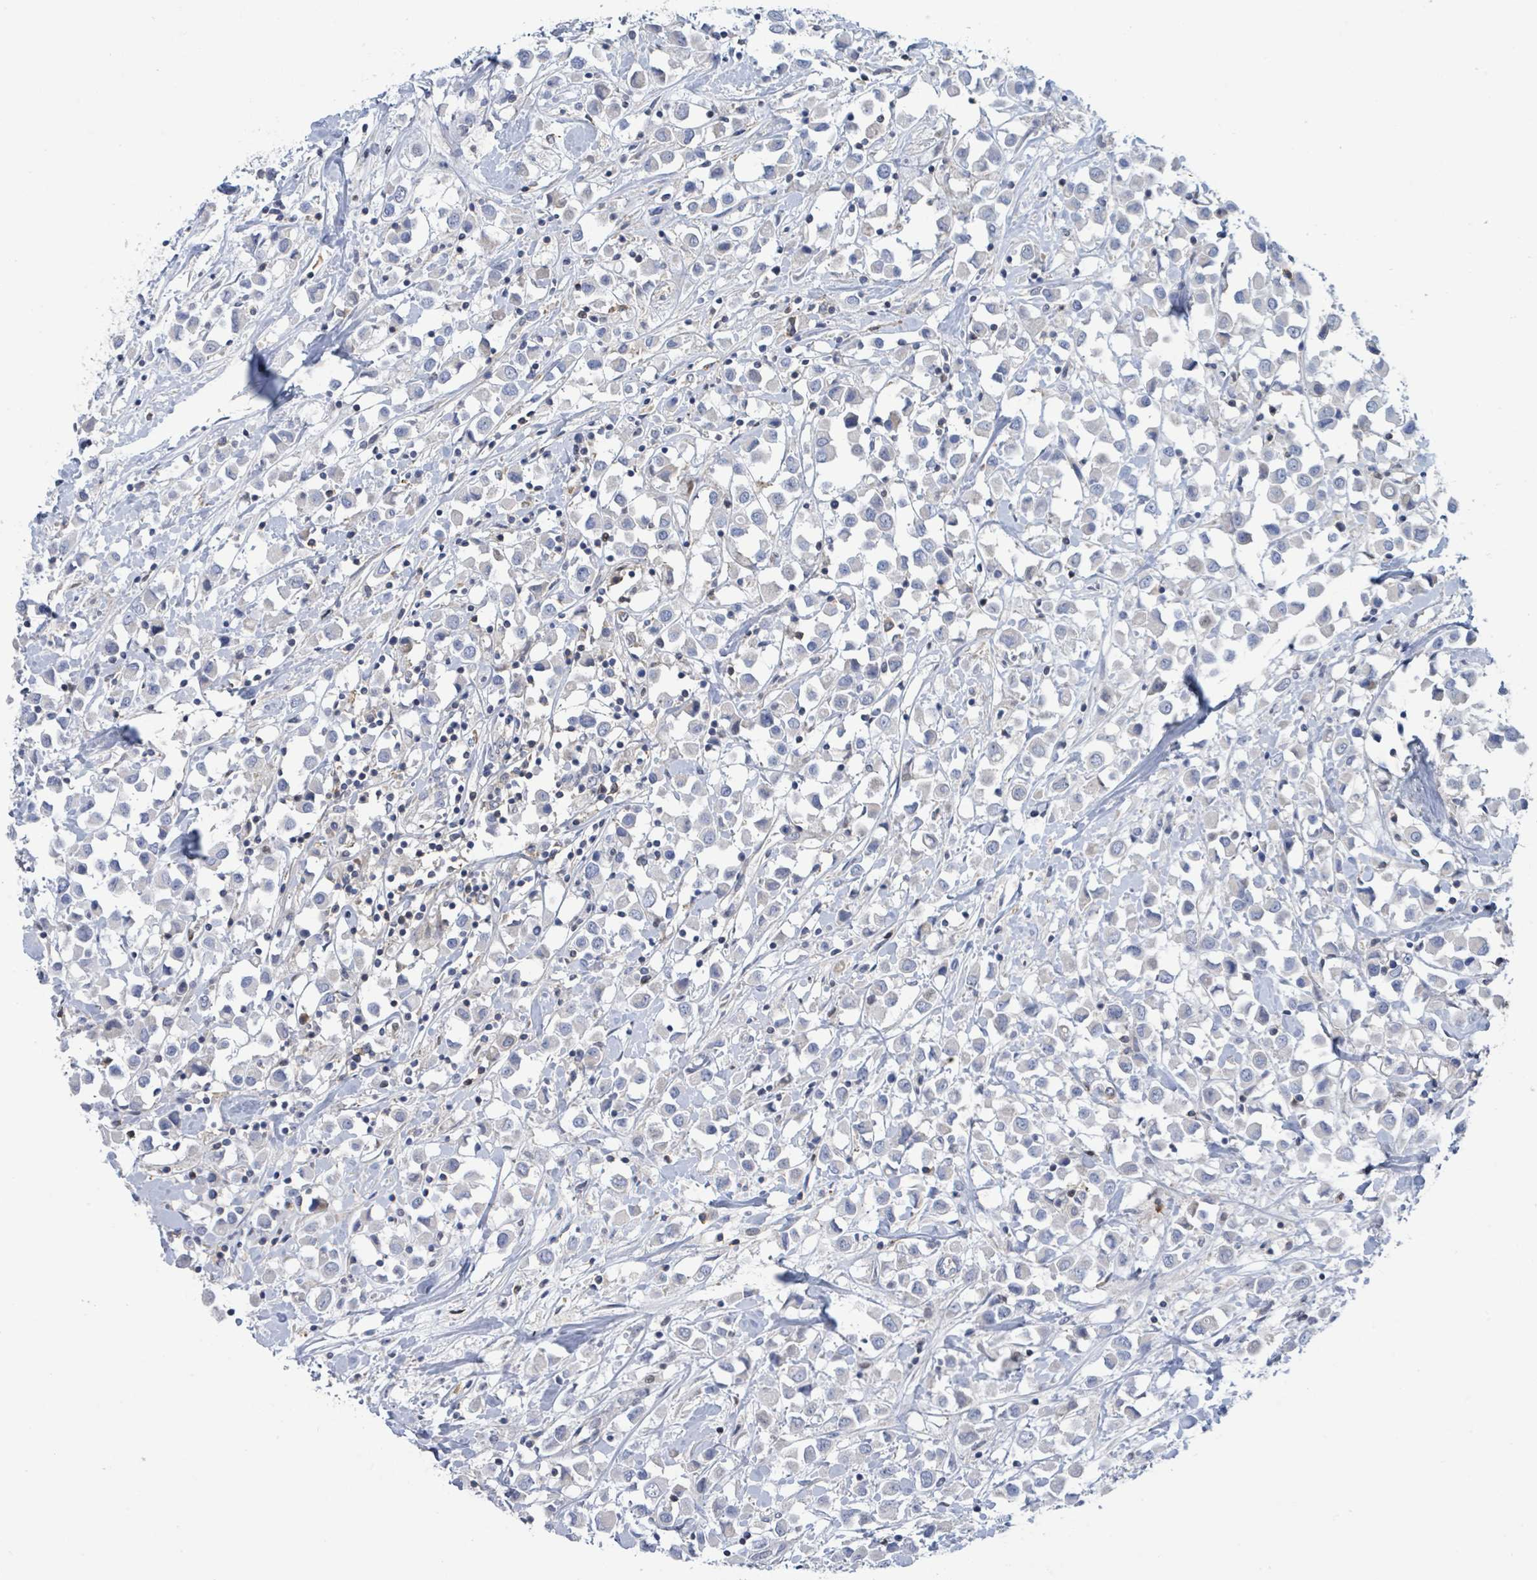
{"staining": {"intensity": "negative", "quantity": "none", "location": "none"}, "tissue": "breast cancer", "cell_type": "Tumor cells", "image_type": "cancer", "snomed": [{"axis": "morphology", "description": "Duct carcinoma"}, {"axis": "topography", "description": "Breast"}], "caption": "Tumor cells are negative for brown protein staining in intraductal carcinoma (breast).", "gene": "DGKZ", "patient": {"sex": "female", "age": 61}}